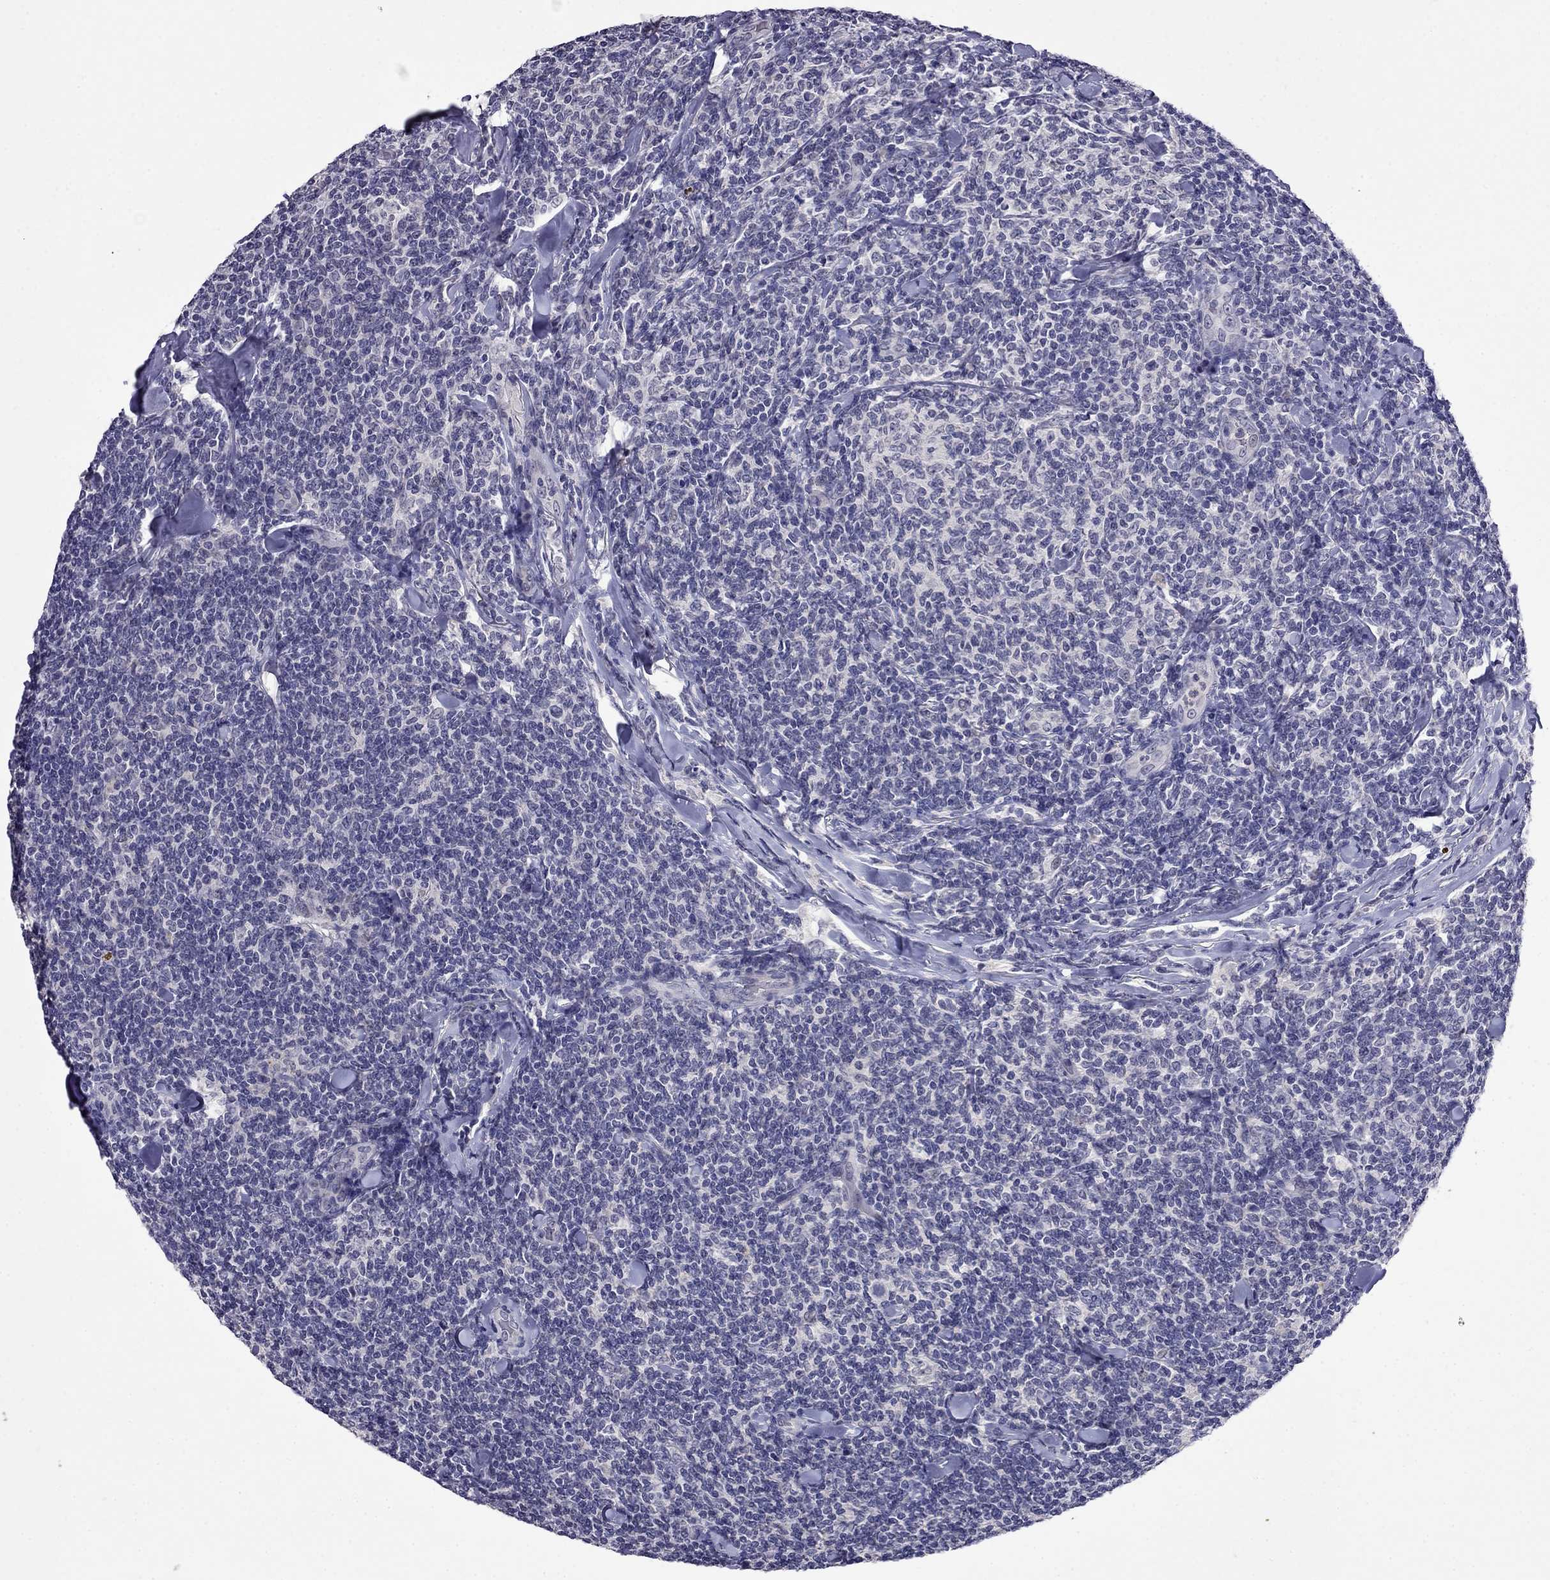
{"staining": {"intensity": "negative", "quantity": "none", "location": "none"}, "tissue": "lymphoma", "cell_type": "Tumor cells", "image_type": "cancer", "snomed": [{"axis": "morphology", "description": "Malignant lymphoma, non-Hodgkin's type, Low grade"}, {"axis": "topography", "description": "Lymph node"}], "caption": "DAB (3,3'-diaminobenzidine) immunohistochemical staining of lymphoma reveals no significant expression in tumor cells.", "gene": "STAR", "patient": {"sex": "female", "age": 56}}